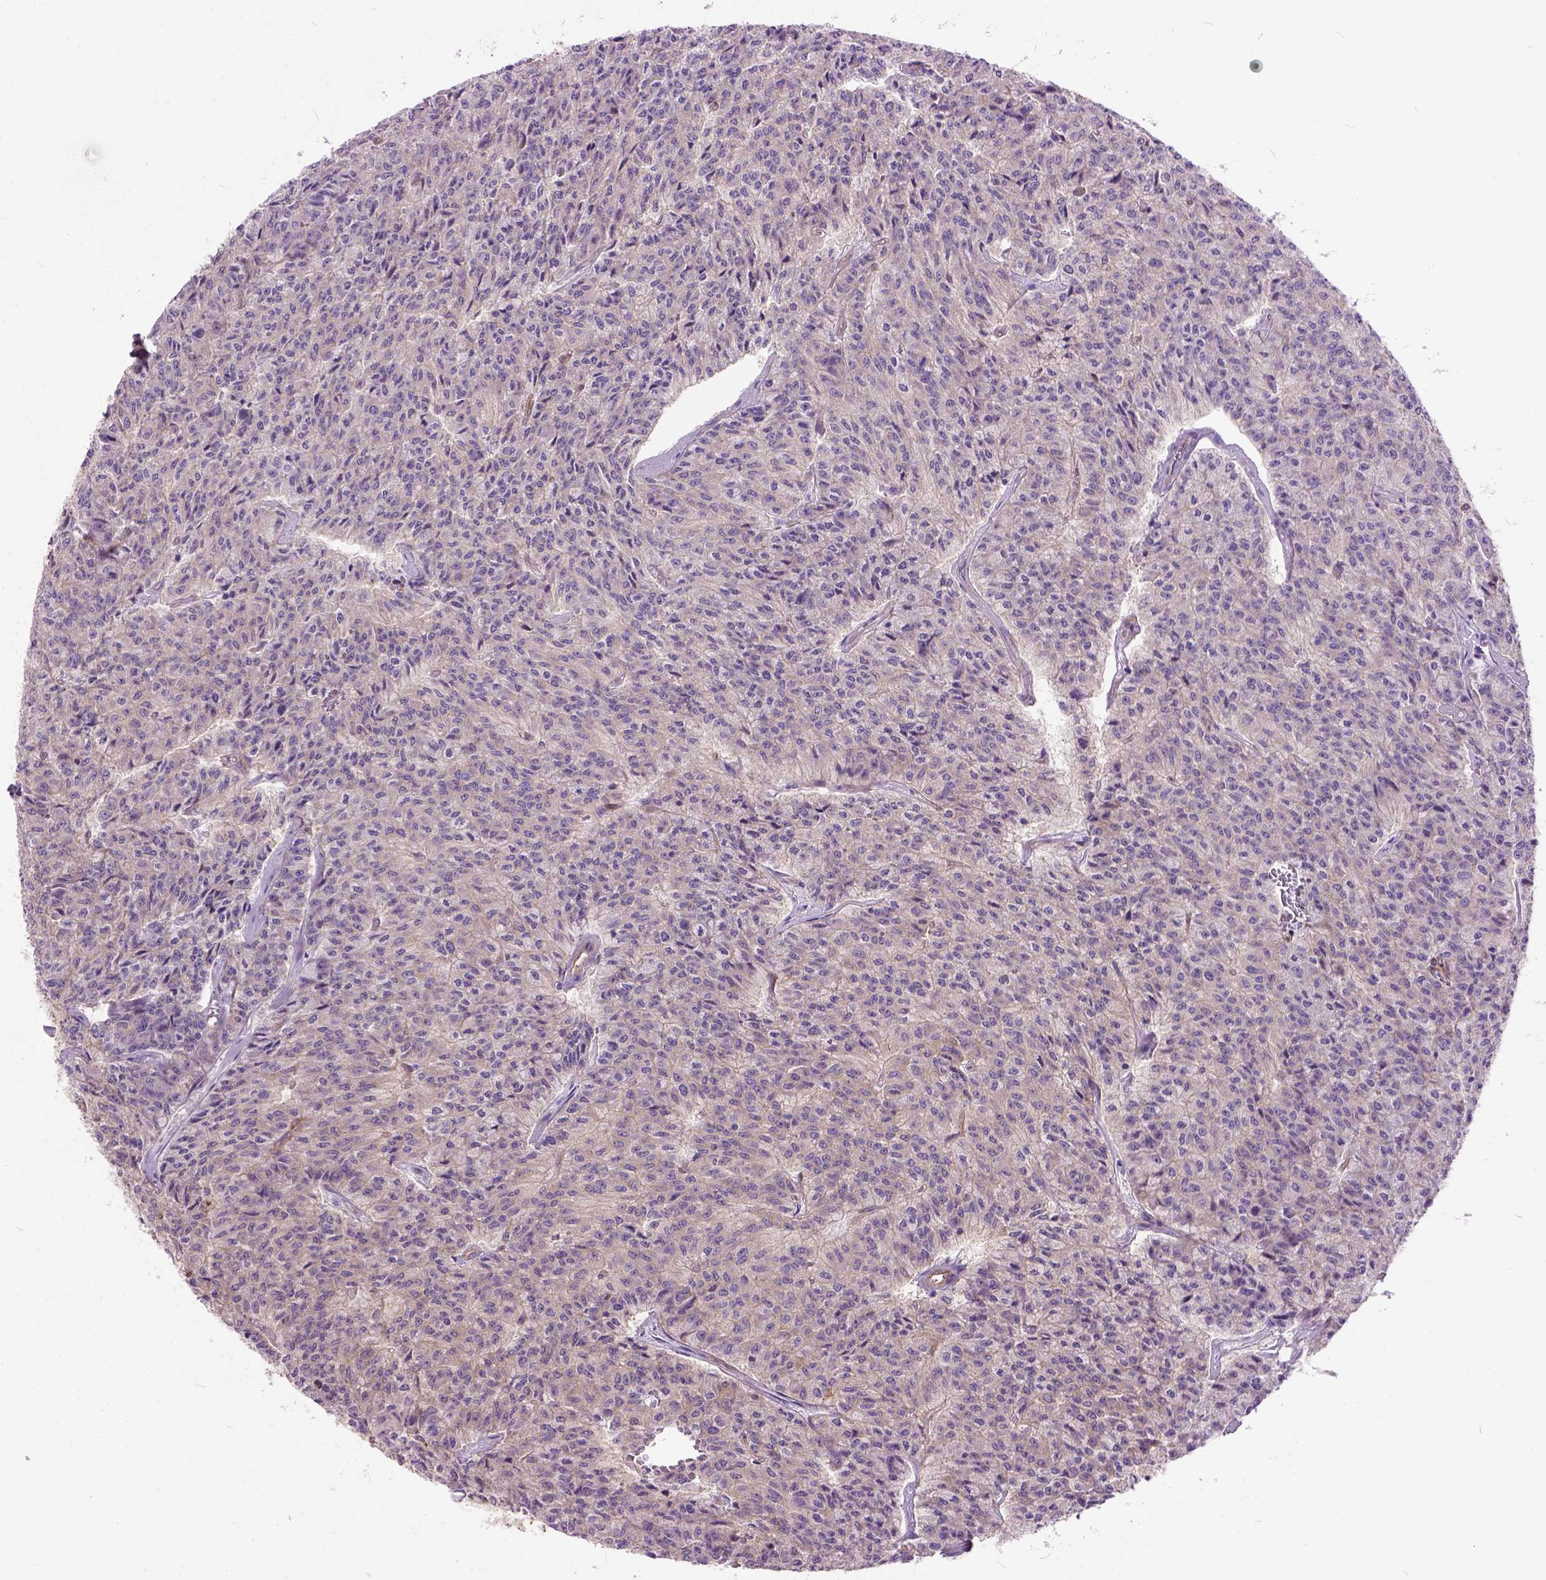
{"staining": {"intensity": "negative", "quantity": "none", "location": "none"}, "tissue": "carcinoid", "cell_type": "Tumor cells", "image_type": "cancer", "snomed": [{"axis": "morphology", "description": "Carcinoid, malignant, NOS"}, {"axis": "topography", "description": "Lung"}], "caption": "Tumor cells show no significant protein positivity in carcinoid.", "gene": "MAPT", "patient": {"sex": "male", "age": 71}}